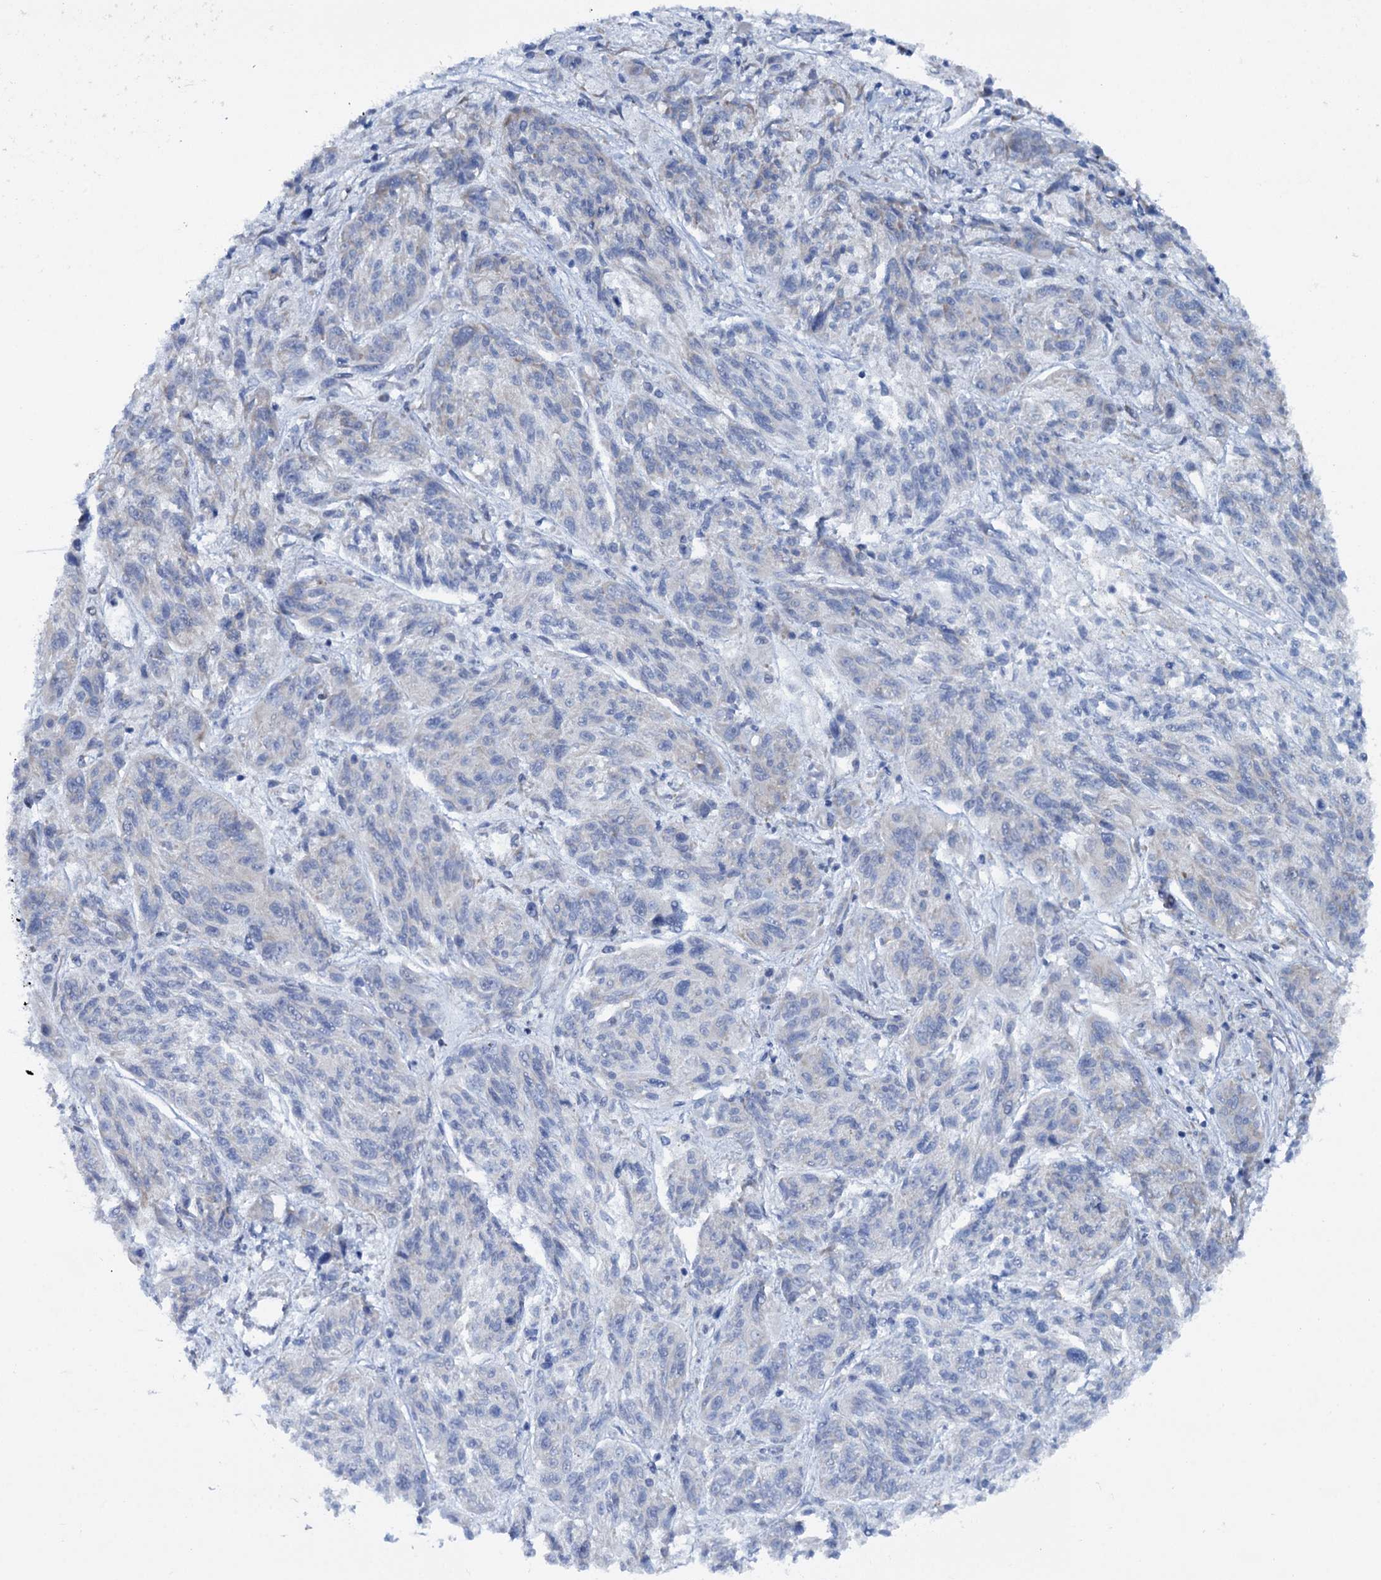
{"staining": {"intensity": "negative", "quantity": "none", "location": "none"}, "tissue": "melanoma", "cell_type": "Tumor cells", "image_type": "cancer", "snomed": [{"axis": "morphology", "description": "Malignant melanoma, NOS"}, {"axis": "topography", "description": "Skin"}], "caption": "The histopathology image exhibits no significant expression in tumor cells of malignant melanoma.", "gene": "SREK1", "patient": {"sex": "male", "age": 53}}